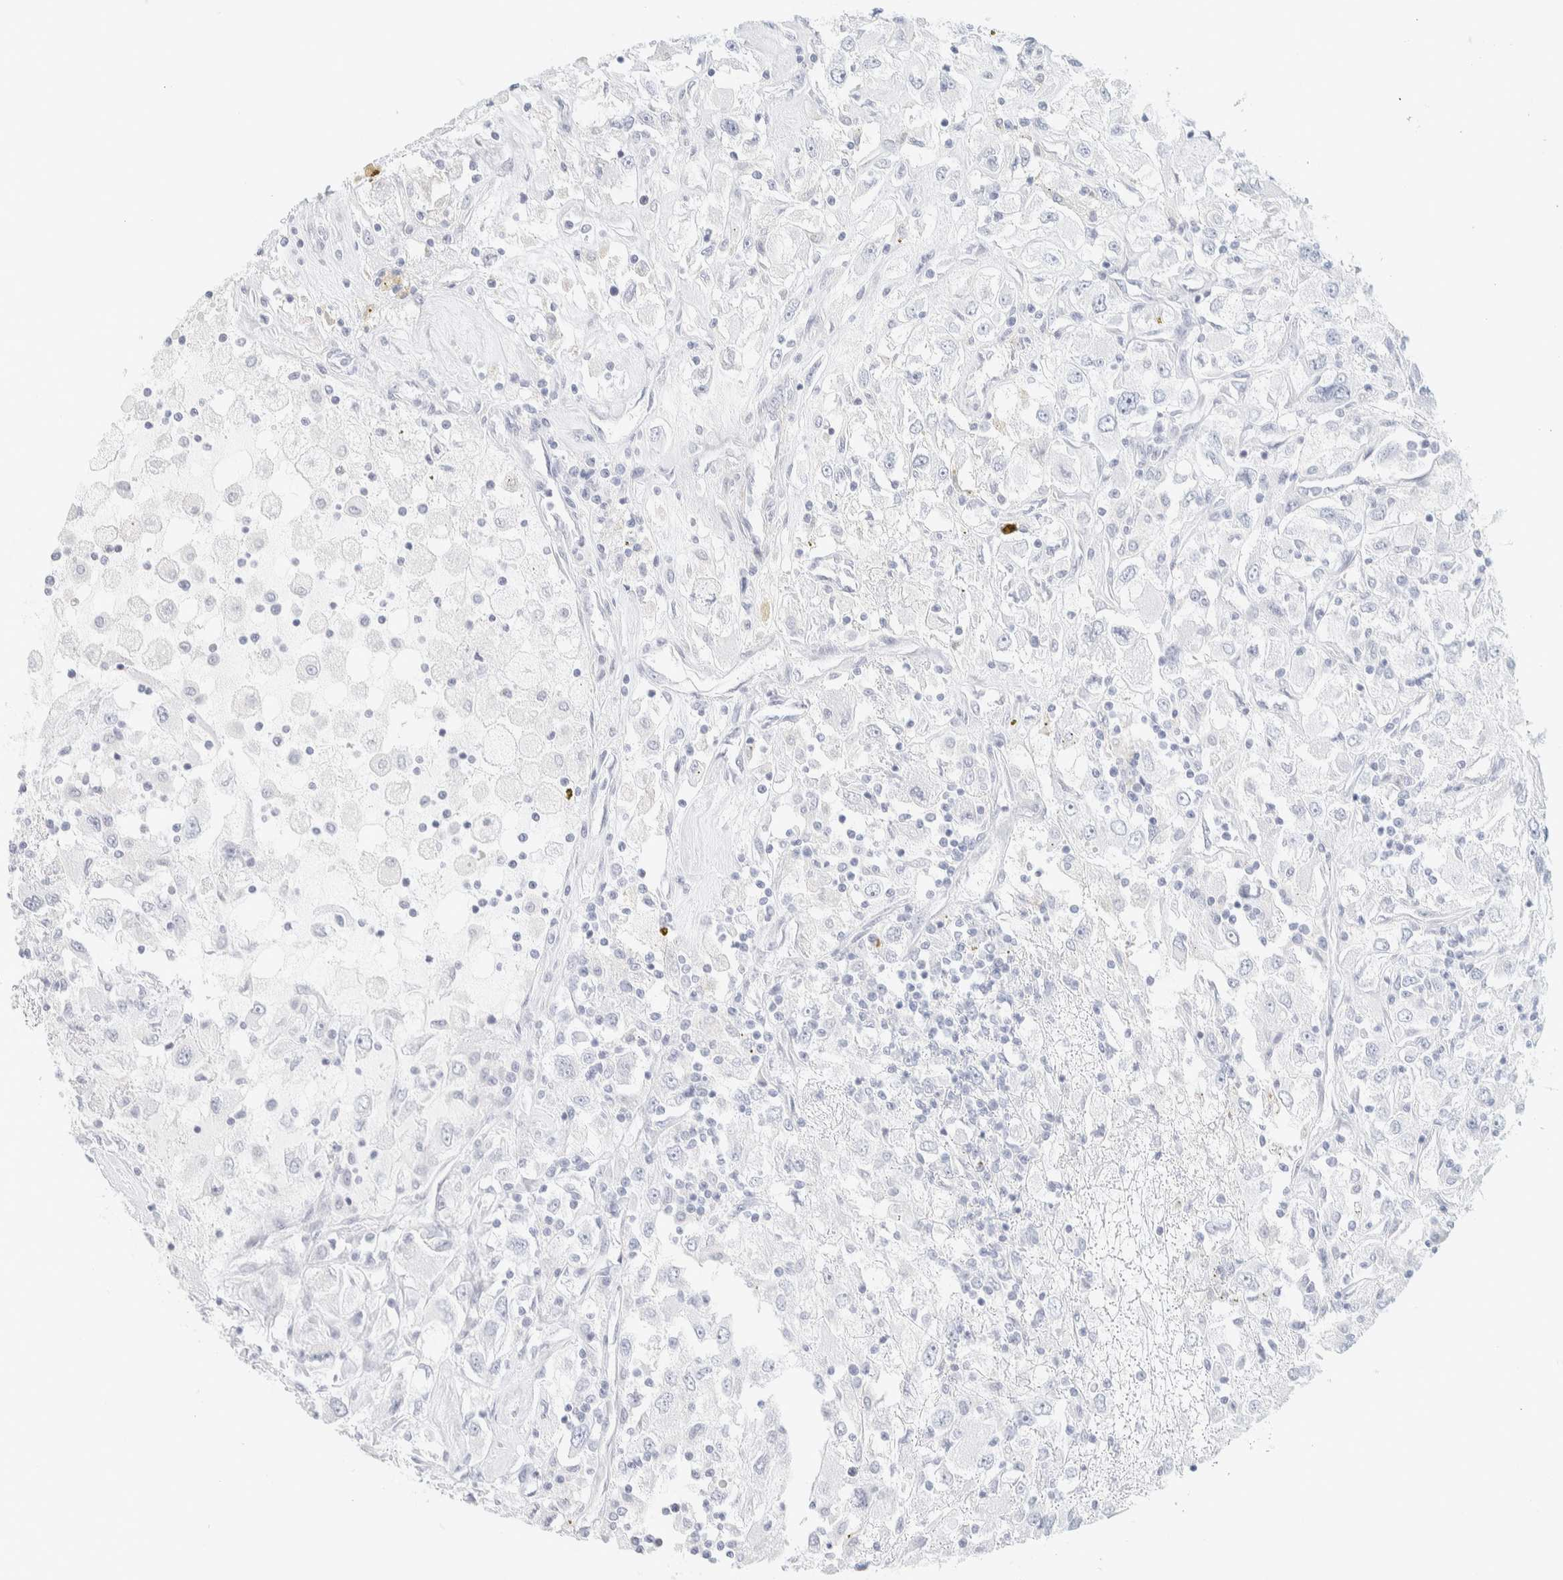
{"staining": {"intensity": "negative", "quantity": "none", "location": "none"}, "tissue": "renal cancer", "cell_type": "Tumor cells", "image_type": "cancer", "snomed": [{"axis": "morphology", "description": "Adenocarcinoma, NOS"}, {"axis": "topography", "description": "Kidney"}], "caption": "IHC of human renal cancer (adenocarcinoma) exhibits no staining in tumor cells.", "gene": "AFMID", "patient": {"sex": "female", "age": 52}}